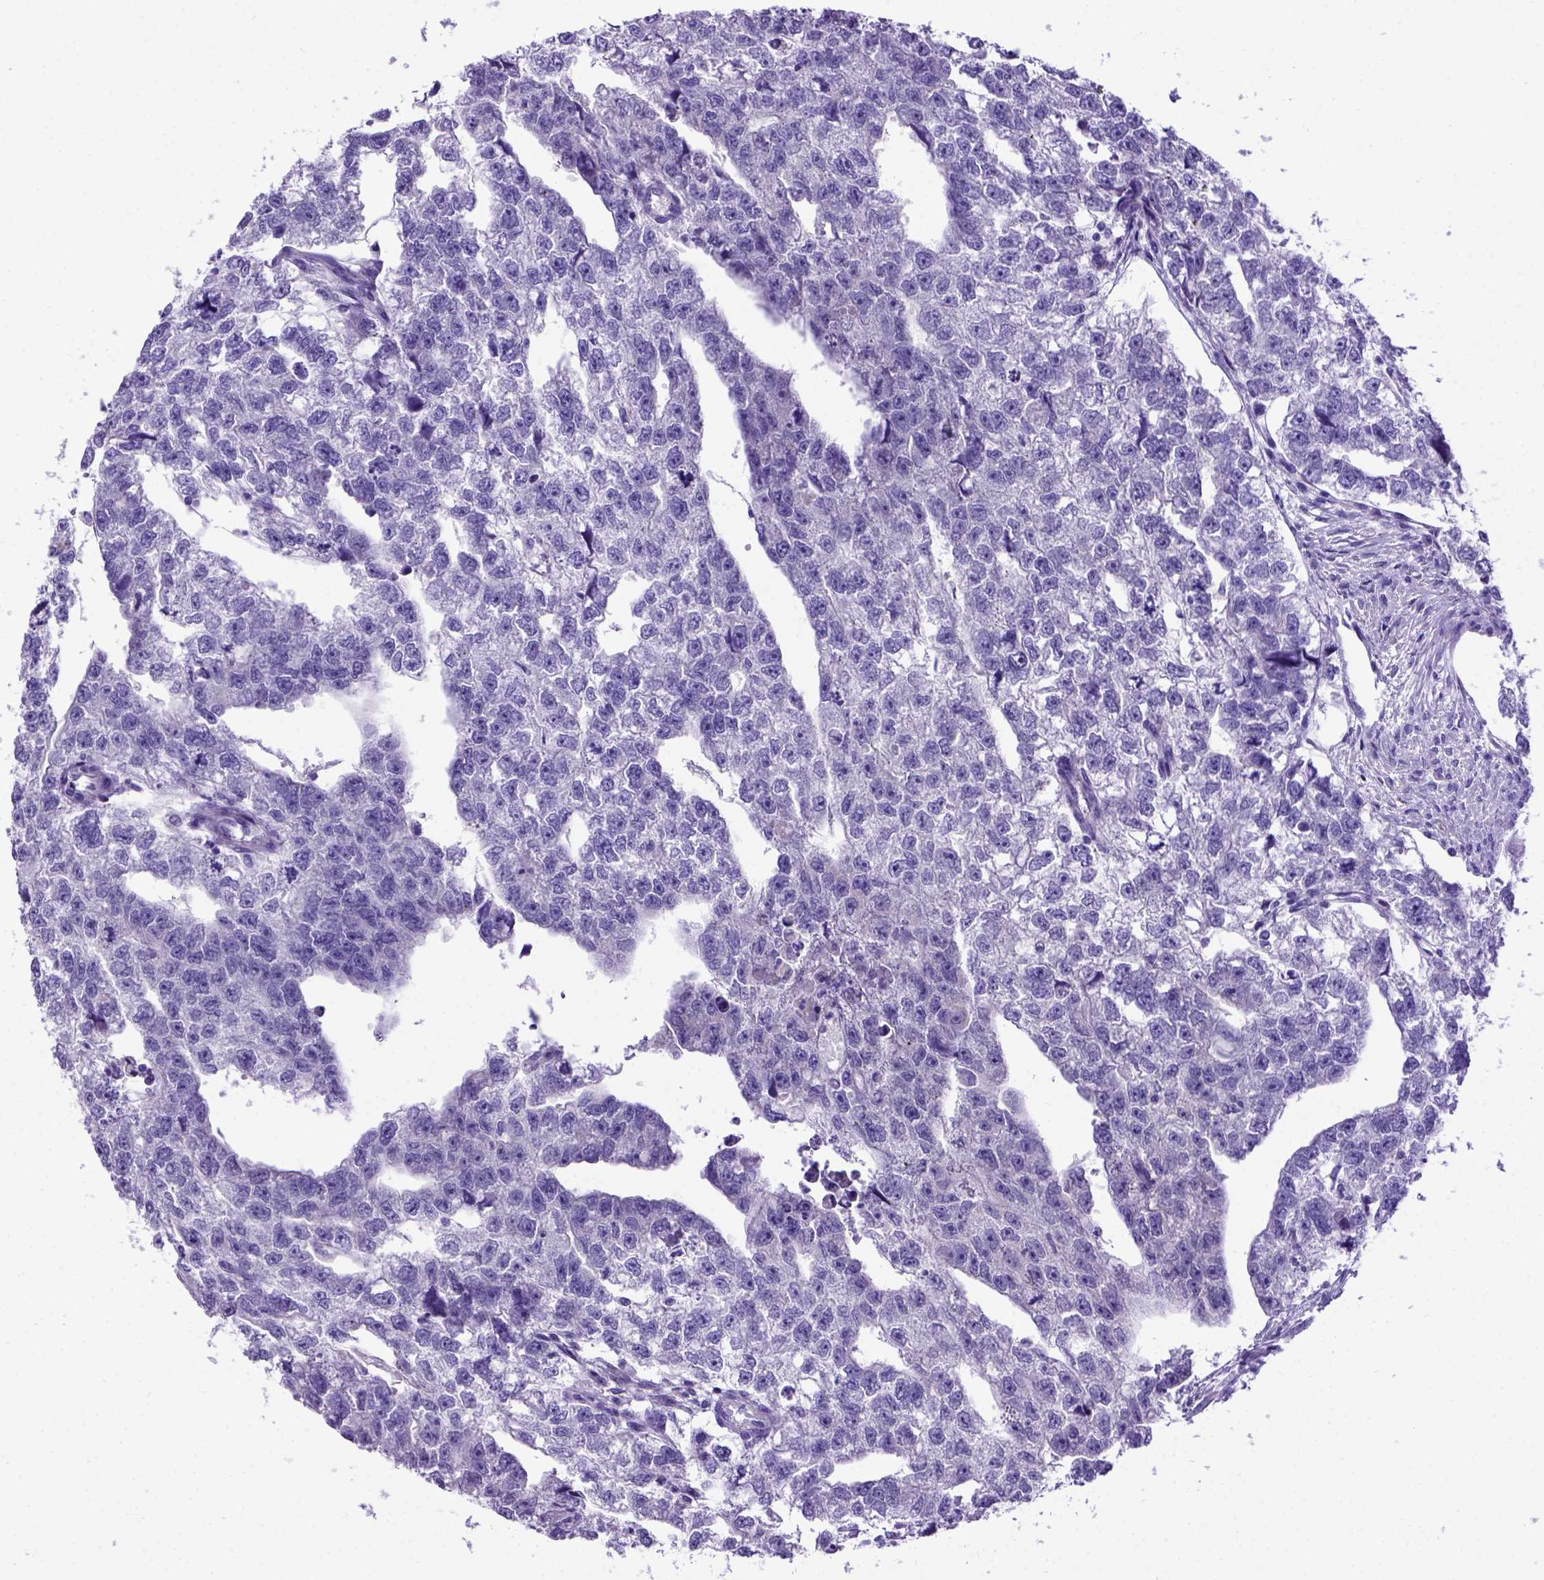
{"staining": {"intensity": "negative", "quantity": "none", "location": "none"}, "tissue": "testis cancer", "cell_type": "Tumor cells", "image_type": "cancer", "snomed": [{"axis": "morphology", "description": "Carcinoma, Embryonal, NOS"}, {"axis": "morphology", "description": "Teratoma, malignant, NOS"}, {"axis": "topography", "description": "Testis"}], "caption": "Immunohistochemistry photomicrograph of testis embryonal carcinoma stained for a protein (brown), which demonstrates no staining in tumor cells.", "gene": "PTGES", "patient": {"sex": "male", "age": 44}}